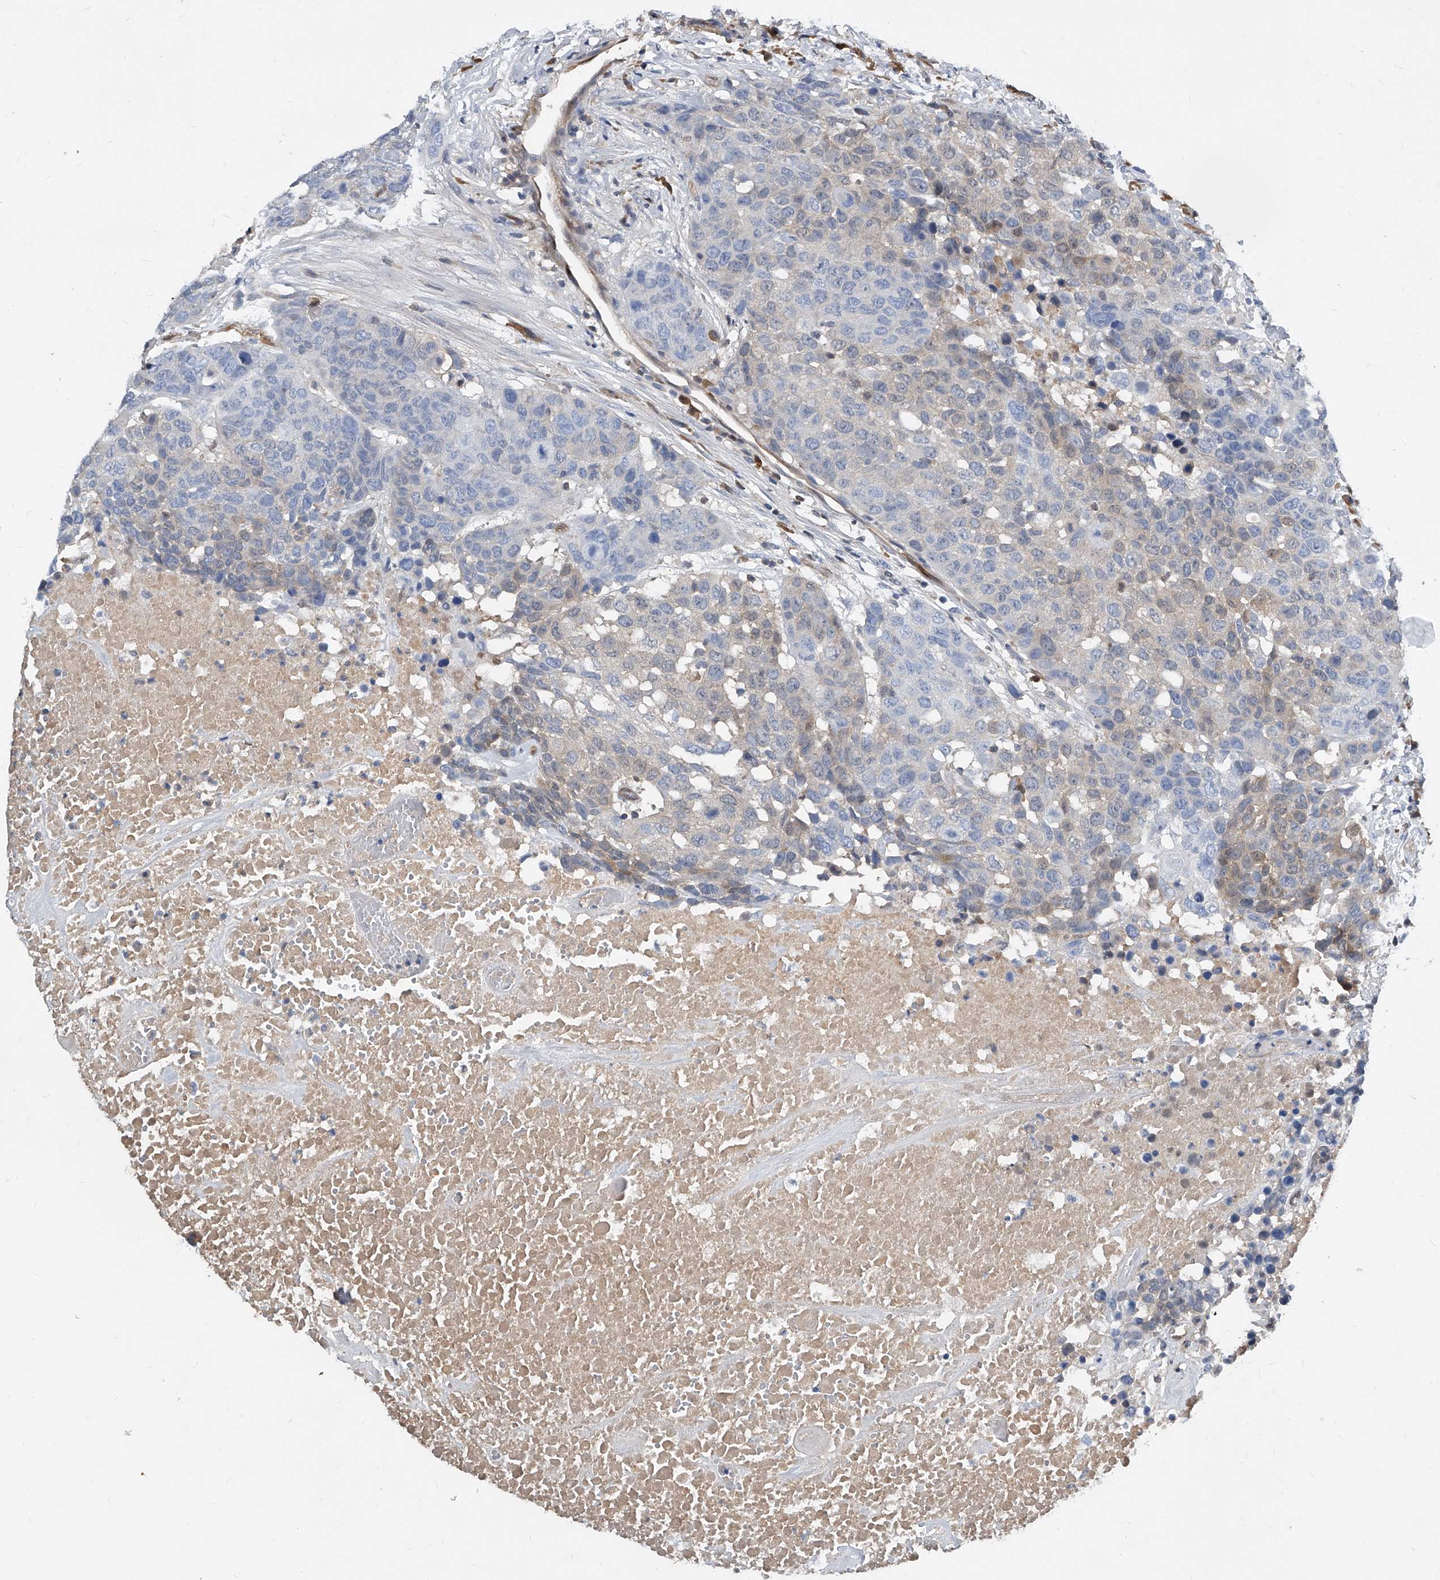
{"staining": {"intensity": "negative", "quantity": "none", "location": "none"}, "tissue": "head and neck cancer", "cell_type": "Tumor cells", "image_type": "cancer", "snomed": [{"axis": "morphology", "description": "Squamous cell carcinoma, NOS"}, {"axis": "topography", "description": "Head-Neck"}], "caption": "The immunohistochemistry image has no significant staining in tumor cells of head and neck cancer tissue.", "gene": "MAP2K6", "patient": {"sex": "male", "age": 66}}